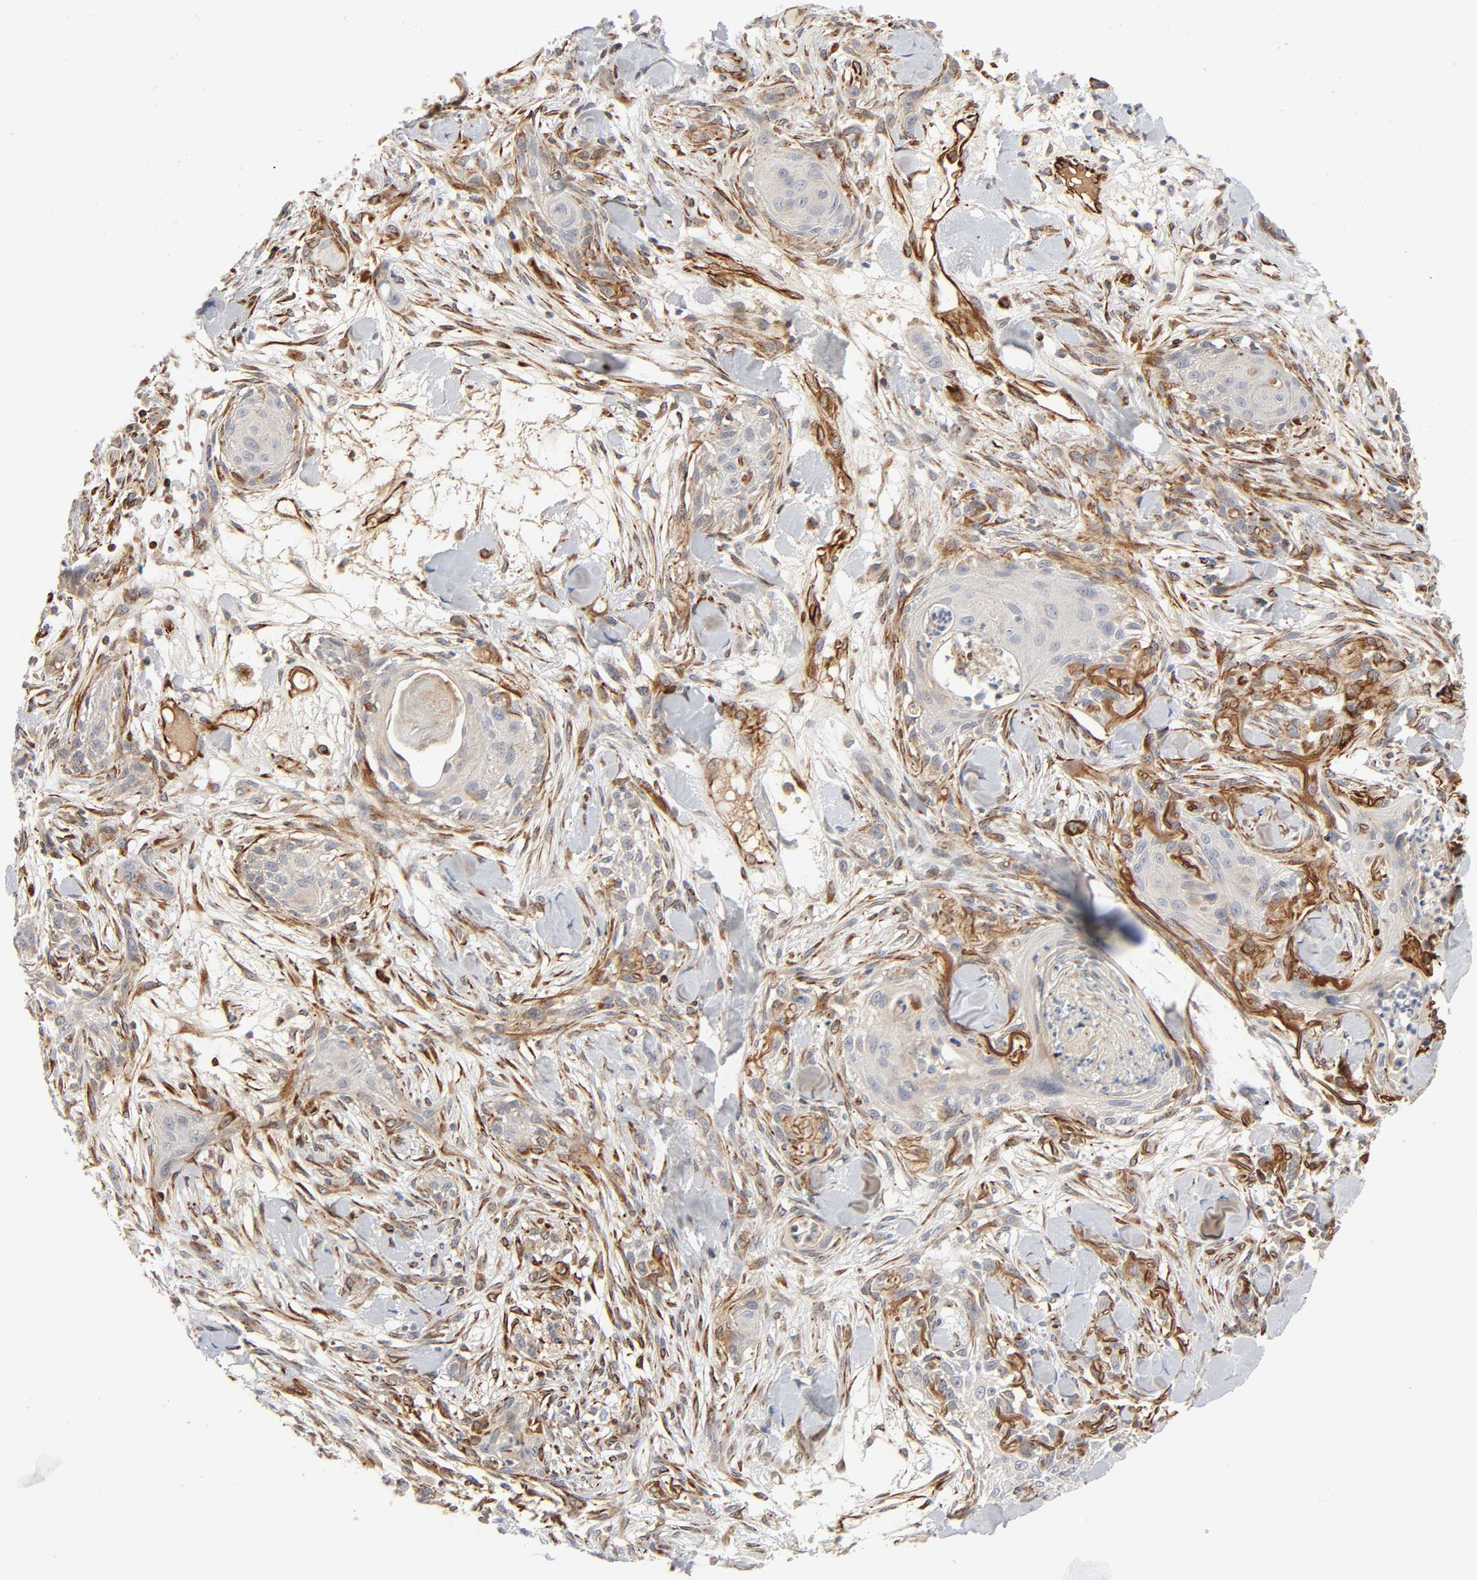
{"staining": {"intensity": "weak", "quantity": "25%-75%", "location": "cytoplasmic/membranous"}, "tissue": "skin cancer", "cell_type": "Tumor cells", "image_type": "cancer", "snomed": [{"axis": "morphology", "description": "Squamous cell carcinoma, NOS"}, {"axis": "topography", "description": "Skin"}], "caption": "Protein analysis of skin cancer tissue shows weak cytoplasmic/membranous positivity in approximately 25%-75% of tumor cells.", "gene": "REEP6", "patient": {"sex": "female", "age": 59}}